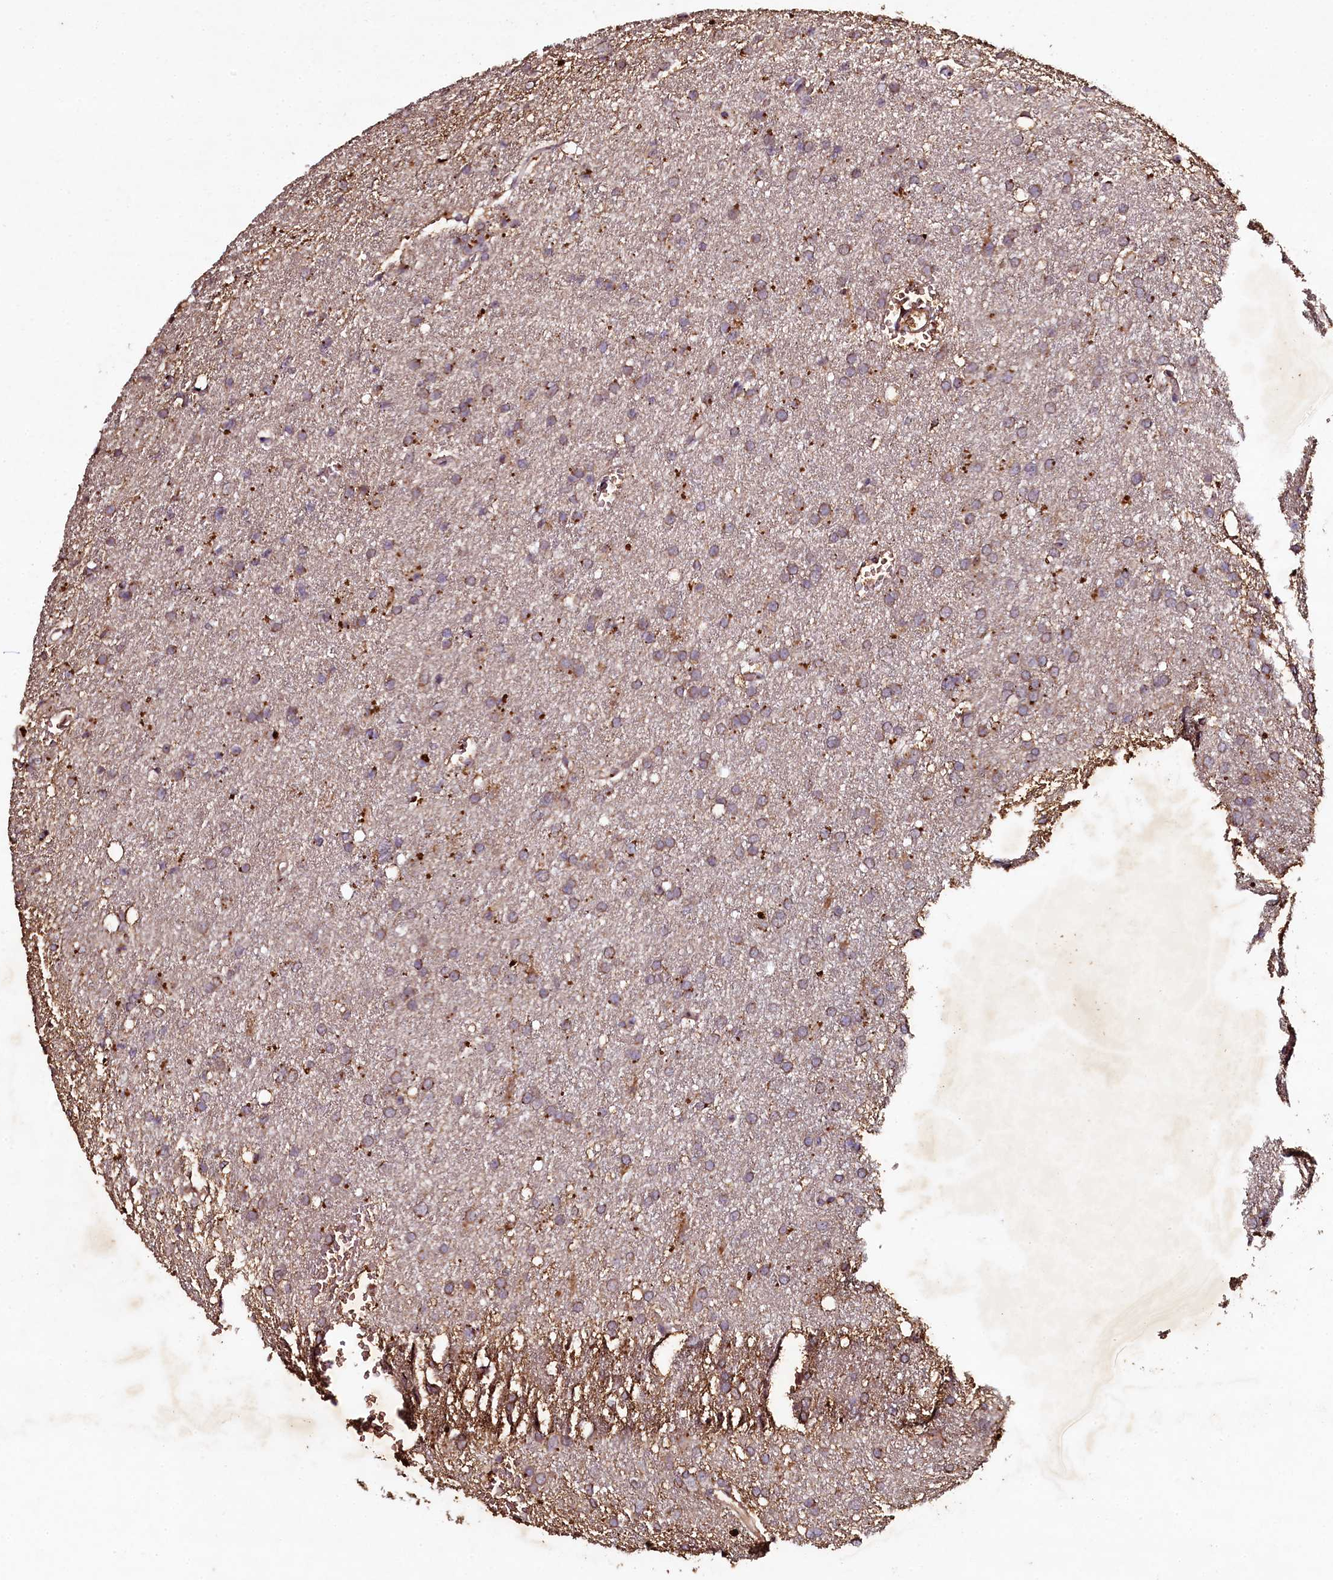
{"staining": {"intensity": "moderate", "quantity": "<25%", "location": "cytoplasmic/membranous"}, "tissue": "glioma", "cell_type": "Tumor cells", "image_type": "cancer", "snomed": [{"axis": "morphology", "description": "Glioma, malignant, High grade"}, {"axis": "topography", "description": "Cerebral cortex"}], "caption": "Immunohistochemical staining of glioma demonstrates low levels of moderate cytoplasmic/membranous positivity in about <25% of tumor cells.", "gene": "SEC24C", "patient": {"sex": "female", "age": 36}}